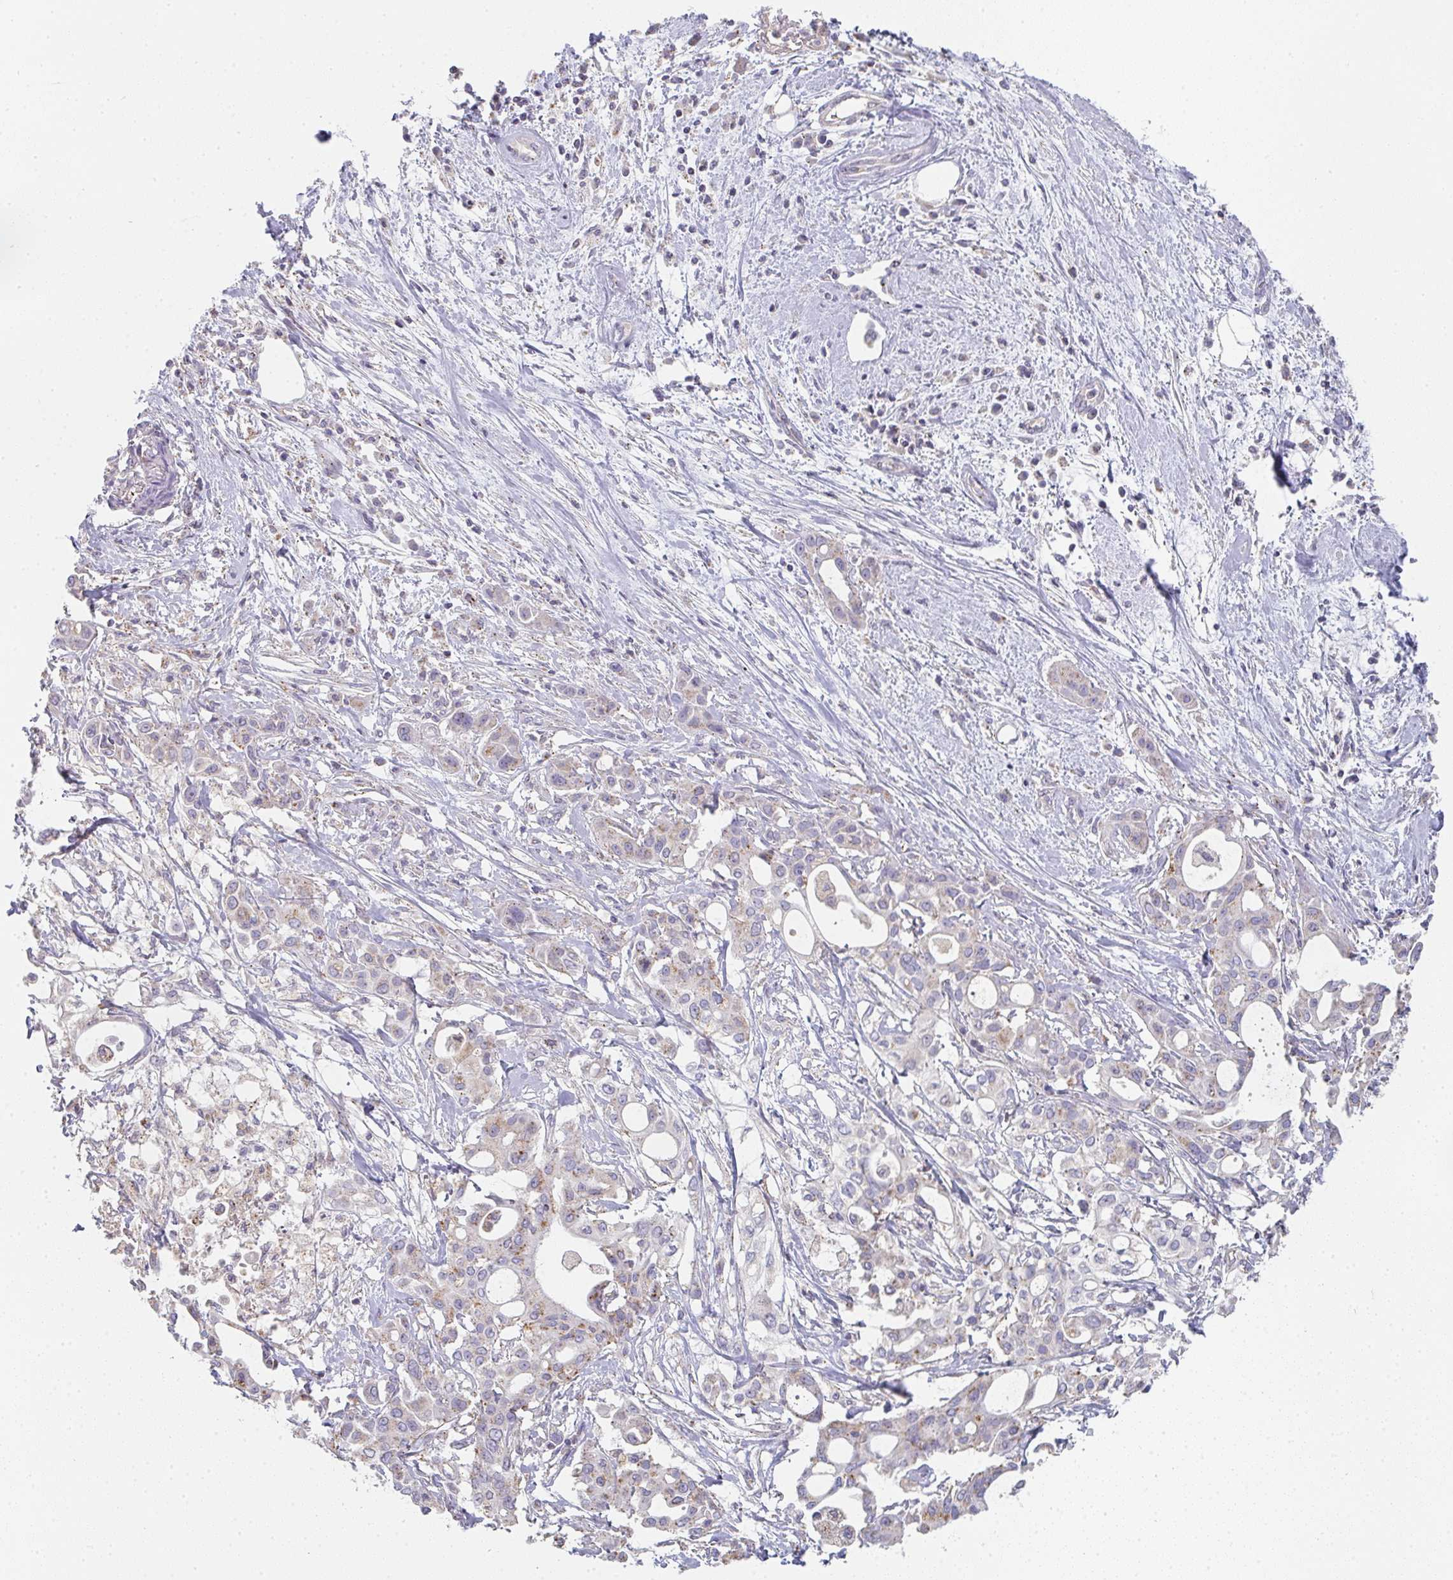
{"staining": {"intensity": "weak", "quantity": "25%-75%", "location": "cytoplasmic/membranous"}, "tissue": "pancreatic cancer", "cell_type": "Tumor cells", "image_type": "cancer", "snomed": [{"axis": "morphology", "description": "Adenocarcinoma, NOS"}, {"axis": "topography", "description": "Pancreas"}], "caption": "Immunohistochemistry (DAB (3,3'-diaminobenzidine)) staining of pancreatic cancer (adenocarcinoma) demonstrates weak cytoplasmic/membranous protein positivity in about 25%-75% of tumor cells. (brown staining indicates protein expression, while blue staining denotes nuclei).", "gene": "CHMP5", "patient": {"sex": "female", "age": 68}}